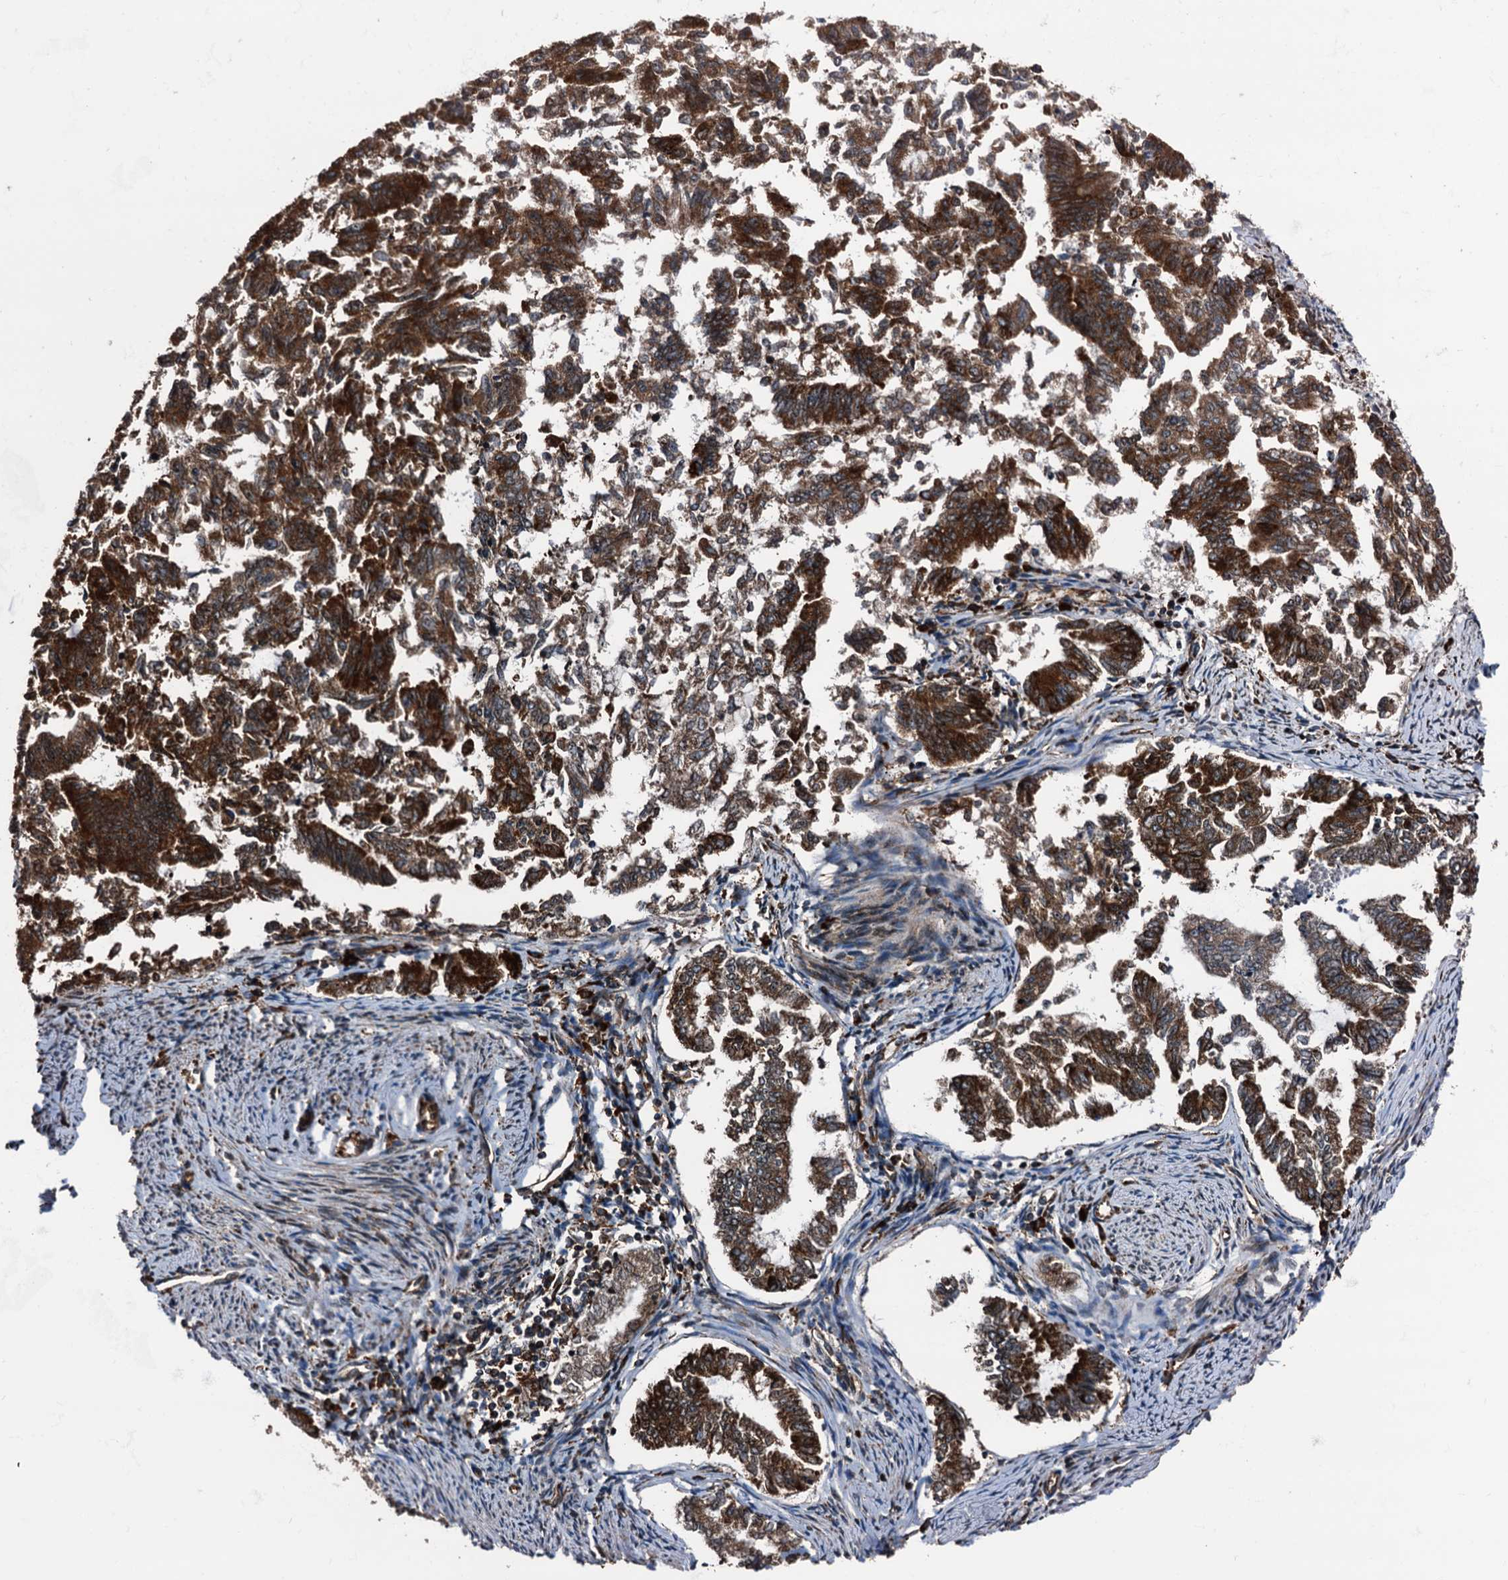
{"staining": {"intensity": "strong", "quantity": ">75%", "location": "cytoplasmic/membranous"}, "tissue": "endometrial cancer", "cell_type": "Tumor cells", "image_type": "cancer", "snomed": [{"axis": "morphology", "description": "Adenocarcinoma, NOS"}, {"axis": "topography", "description": "Endometrium"}], "caption": "The immunohistochemical stain shows strong cytoplasmic/membranous staining in tumor cells of endometrial adenocarcinoma tissue. (DAB (3,3'-diaminobenzidine) IHC with brightfield microscopy, high magnification).", "gene": "ATP2C1", "patient": {"sex": "female", "age": 79}}